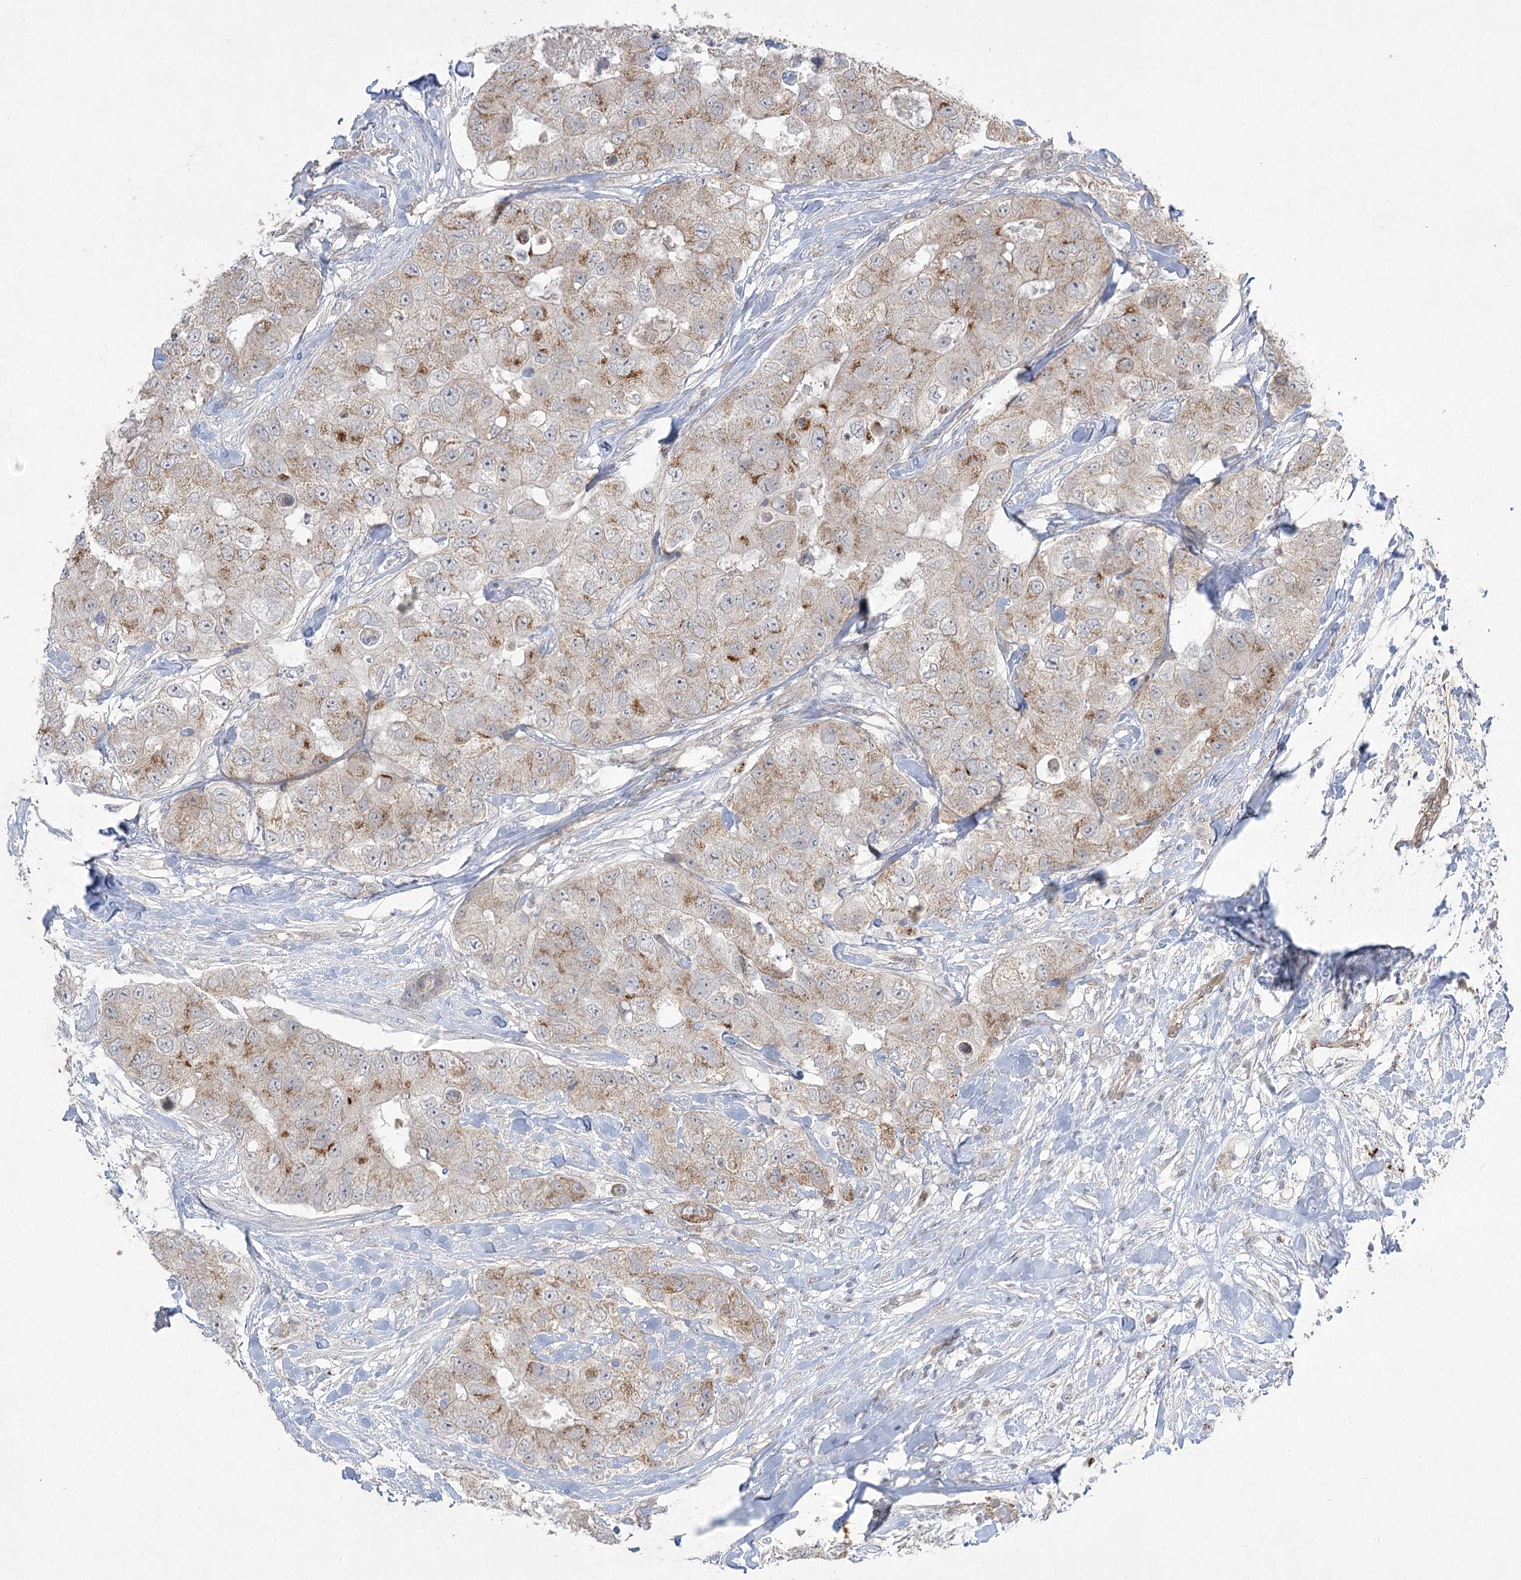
{"staining": {"intensity": "moderate", "quantity": "<25%", "location": "cytoplasmic/membranous"}, "tissue": "breast cancer", "cell_type": "Tumor cells", "image_type": "cancer", "snomed": [{"axis": "morphology", "description": "Duct carcinoma"}, {"axis": "topography", "description": "Breast"}], "caption": "High-magnification brightfield microscopy of breast cancer stained with DAB (brown) and counterstained with hematoxylin (blue). tumor cells exhibit moderate cytoplasmic/membranous staining is present in about<25% of cells.", "gene": "AMTN", "patient": {"sex": "female", "age": 62}}